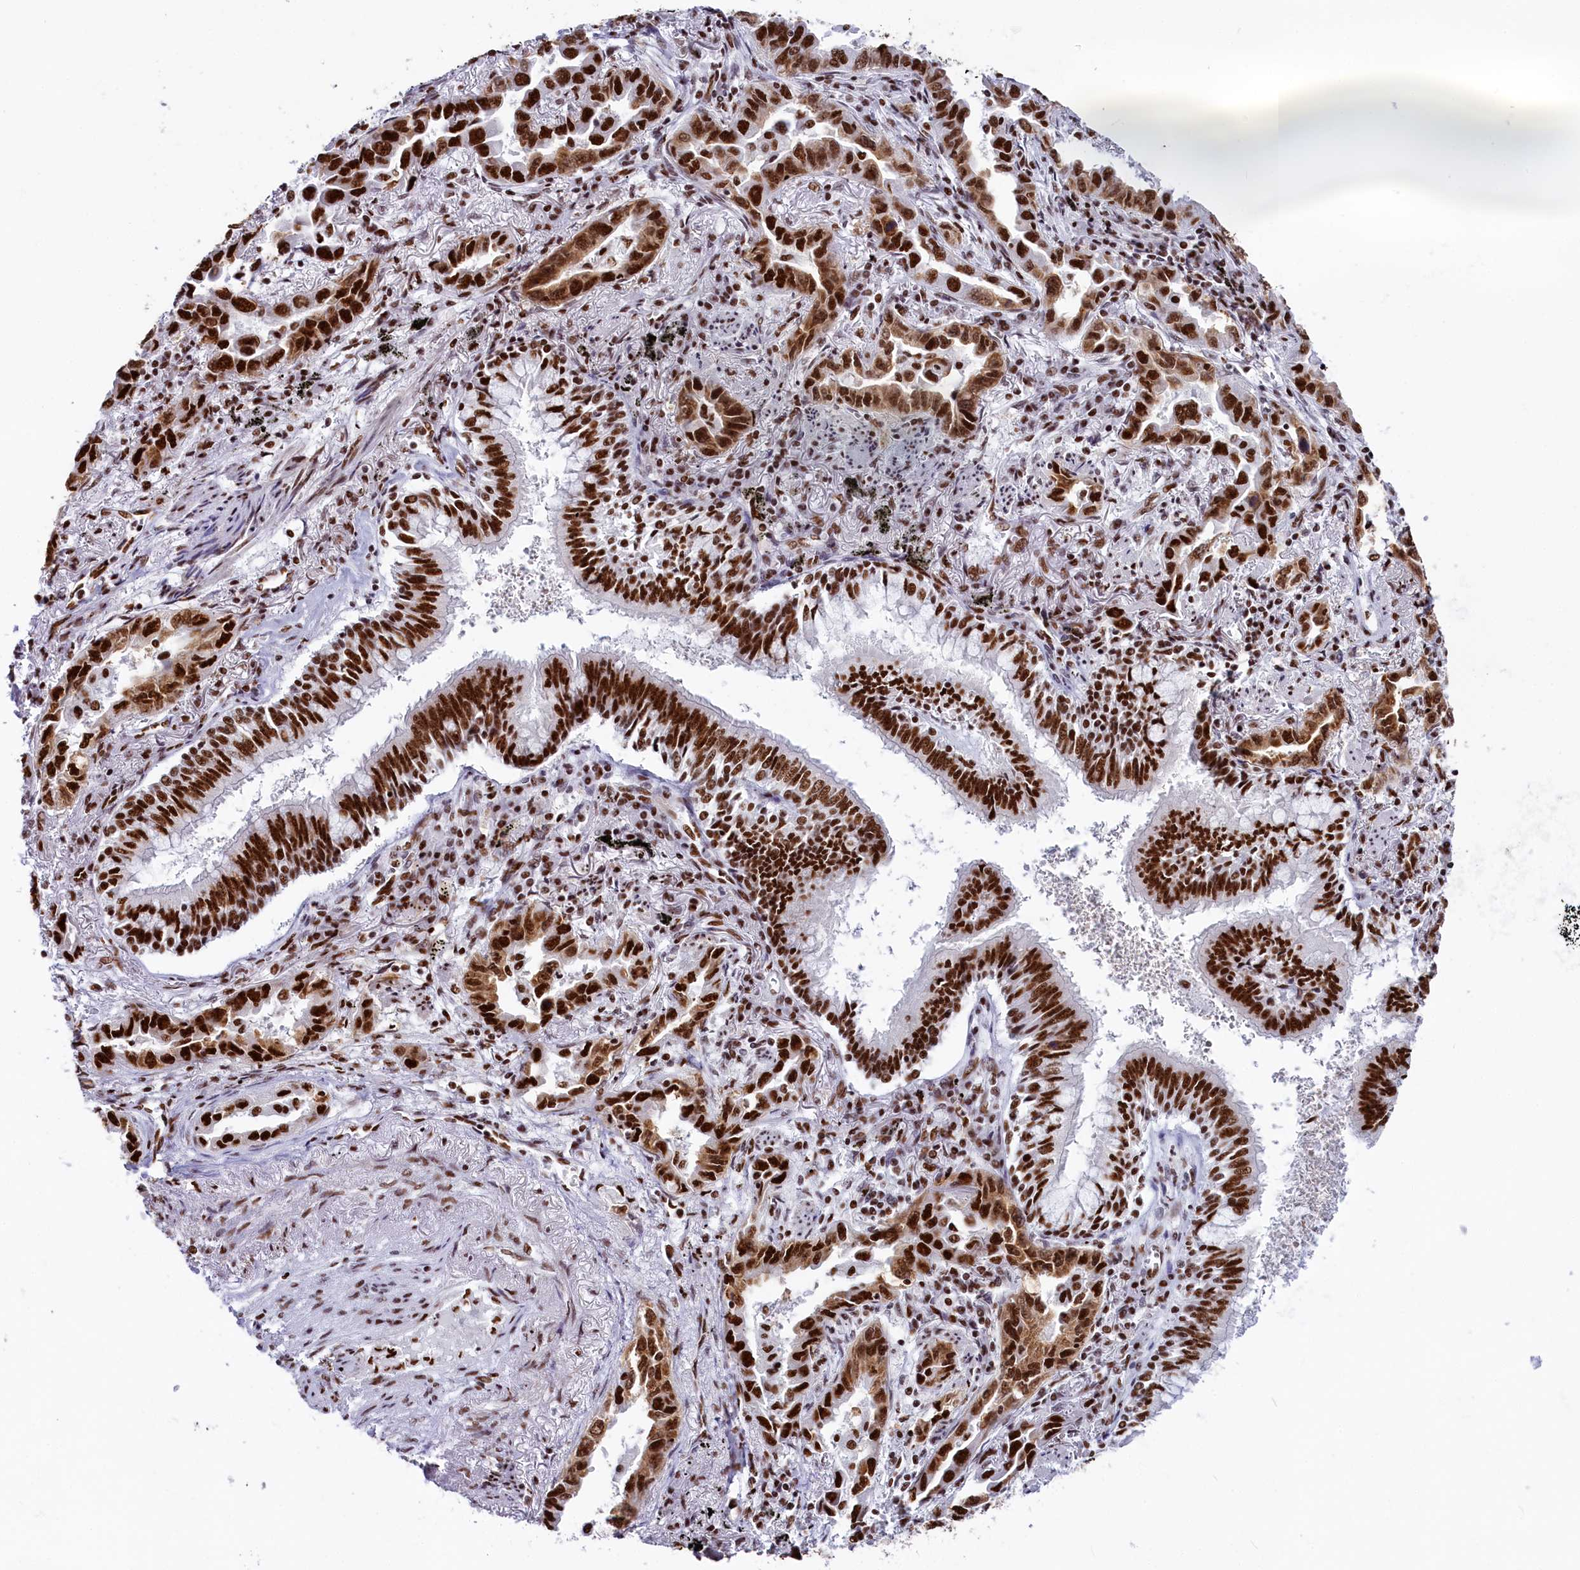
{"staining": {"intensity": "strong", "quantity": ">75%", "location": "nuclear"}, "tissue": "lung cancer", "cell_type": "Tumor cells", "image_type": "cancer", "snomed": [{"axis": "morphology", "description": "Adenocarcinoma, NOS"}, {"axis": "topography", "description": "Lung"}], "caption": "Brown immunohistochemical staining in human lung adenocarcinoma shows strong nuclear positivity in about >75% of tumor cells.", "gene": "SNRNP70", "patient": {"sex": "male", "age": 67}}